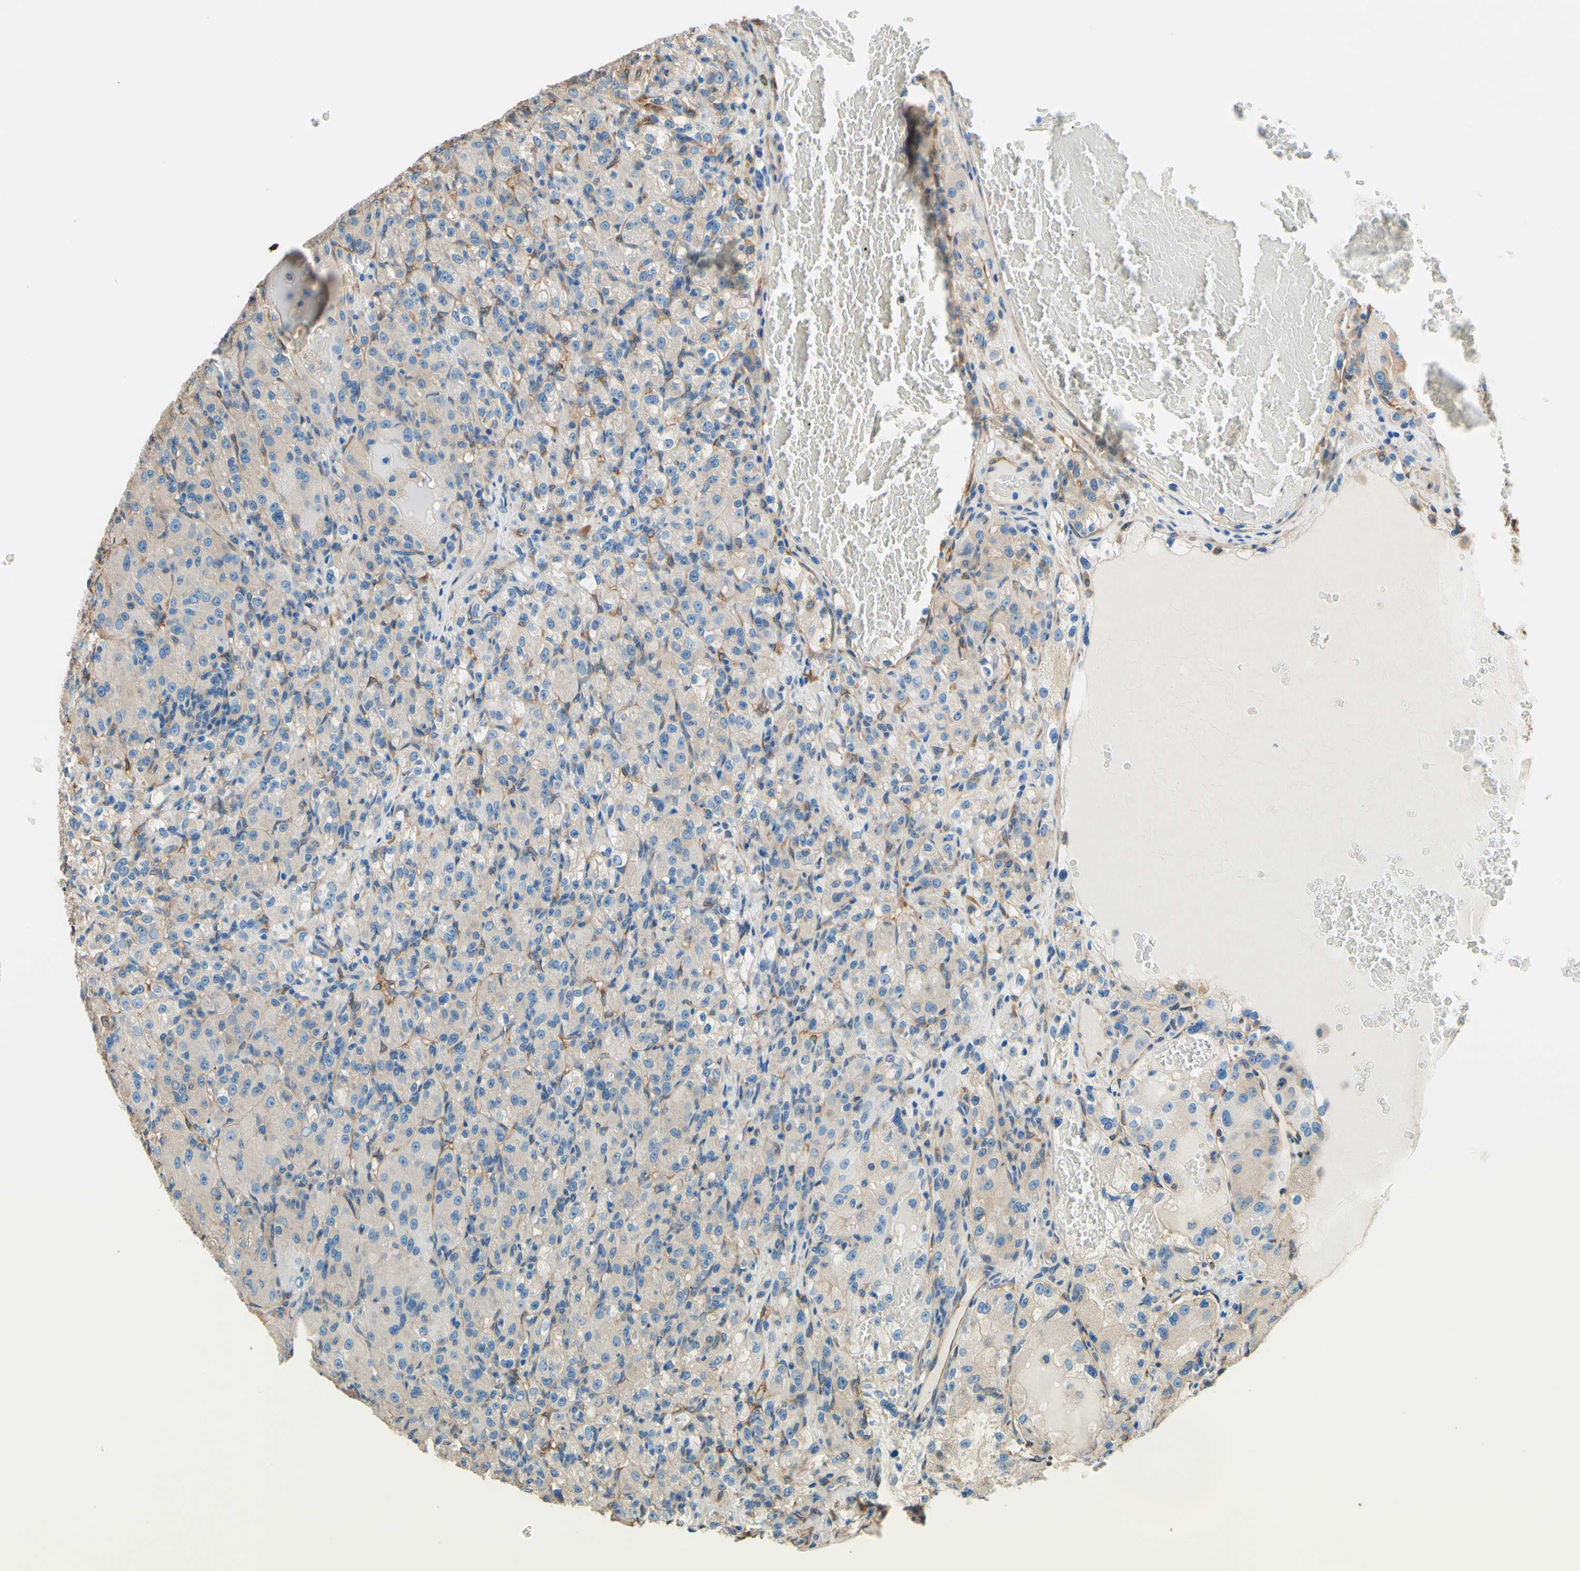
{"staining": {"intensity": "weak", "quantity": ">75%", "location": "cytoplasmic/membranous"}, "tissue": "renal cancer", "cell_type": "Tumor cells", "image_type": "cancer", "snomed": [{"axis": "morphology", "description": "Adenocarcinoma, NOS"}, {"axis": "topography", "description": "Kidney"}], "caption": "This image shows IHC staining of human renal adenocarcinoma, with low weak cytoplasmic/membranous positivity in about >75% of tumor cells.", "gene": "DPYSL3", "patient": {"sex": "male", "age": 61}}